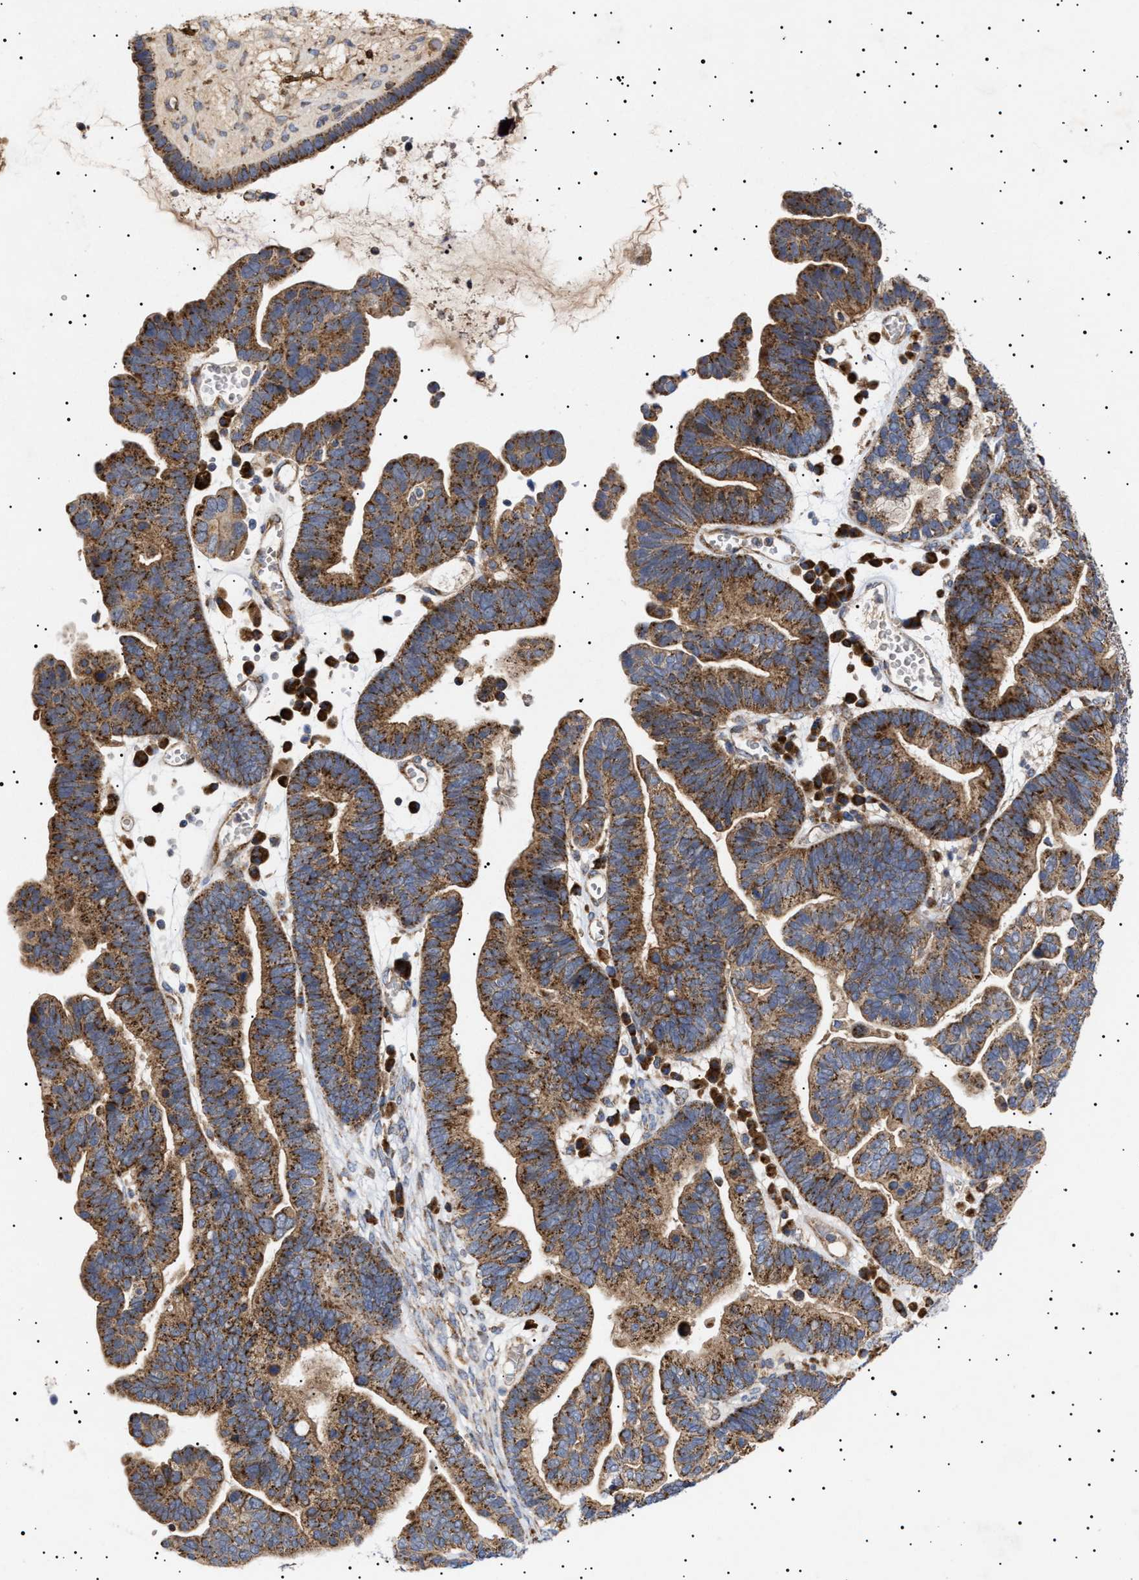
{"staining": {"intensity": "strong", "quantity": ">75%", "location": "cytoplasmic/membranous"}, "tissue": "ovarian cancer", "cell_type": "Tumor cells", "image_type": "cancer", "snomed": [{"axis": "morphology", "description": "Cystadenocarcinoma, serous, NOS"}, {"axis": "topography", "description": "Ovary"}], "caption": "About >75% of tumor cells in ovarian cancer show strong cytoplasmic/membranous protein positivity as visualized by brown immunohistochemical staining.", "gene": "MRPL10", "patient": {"sex": "female", "age": 56}}